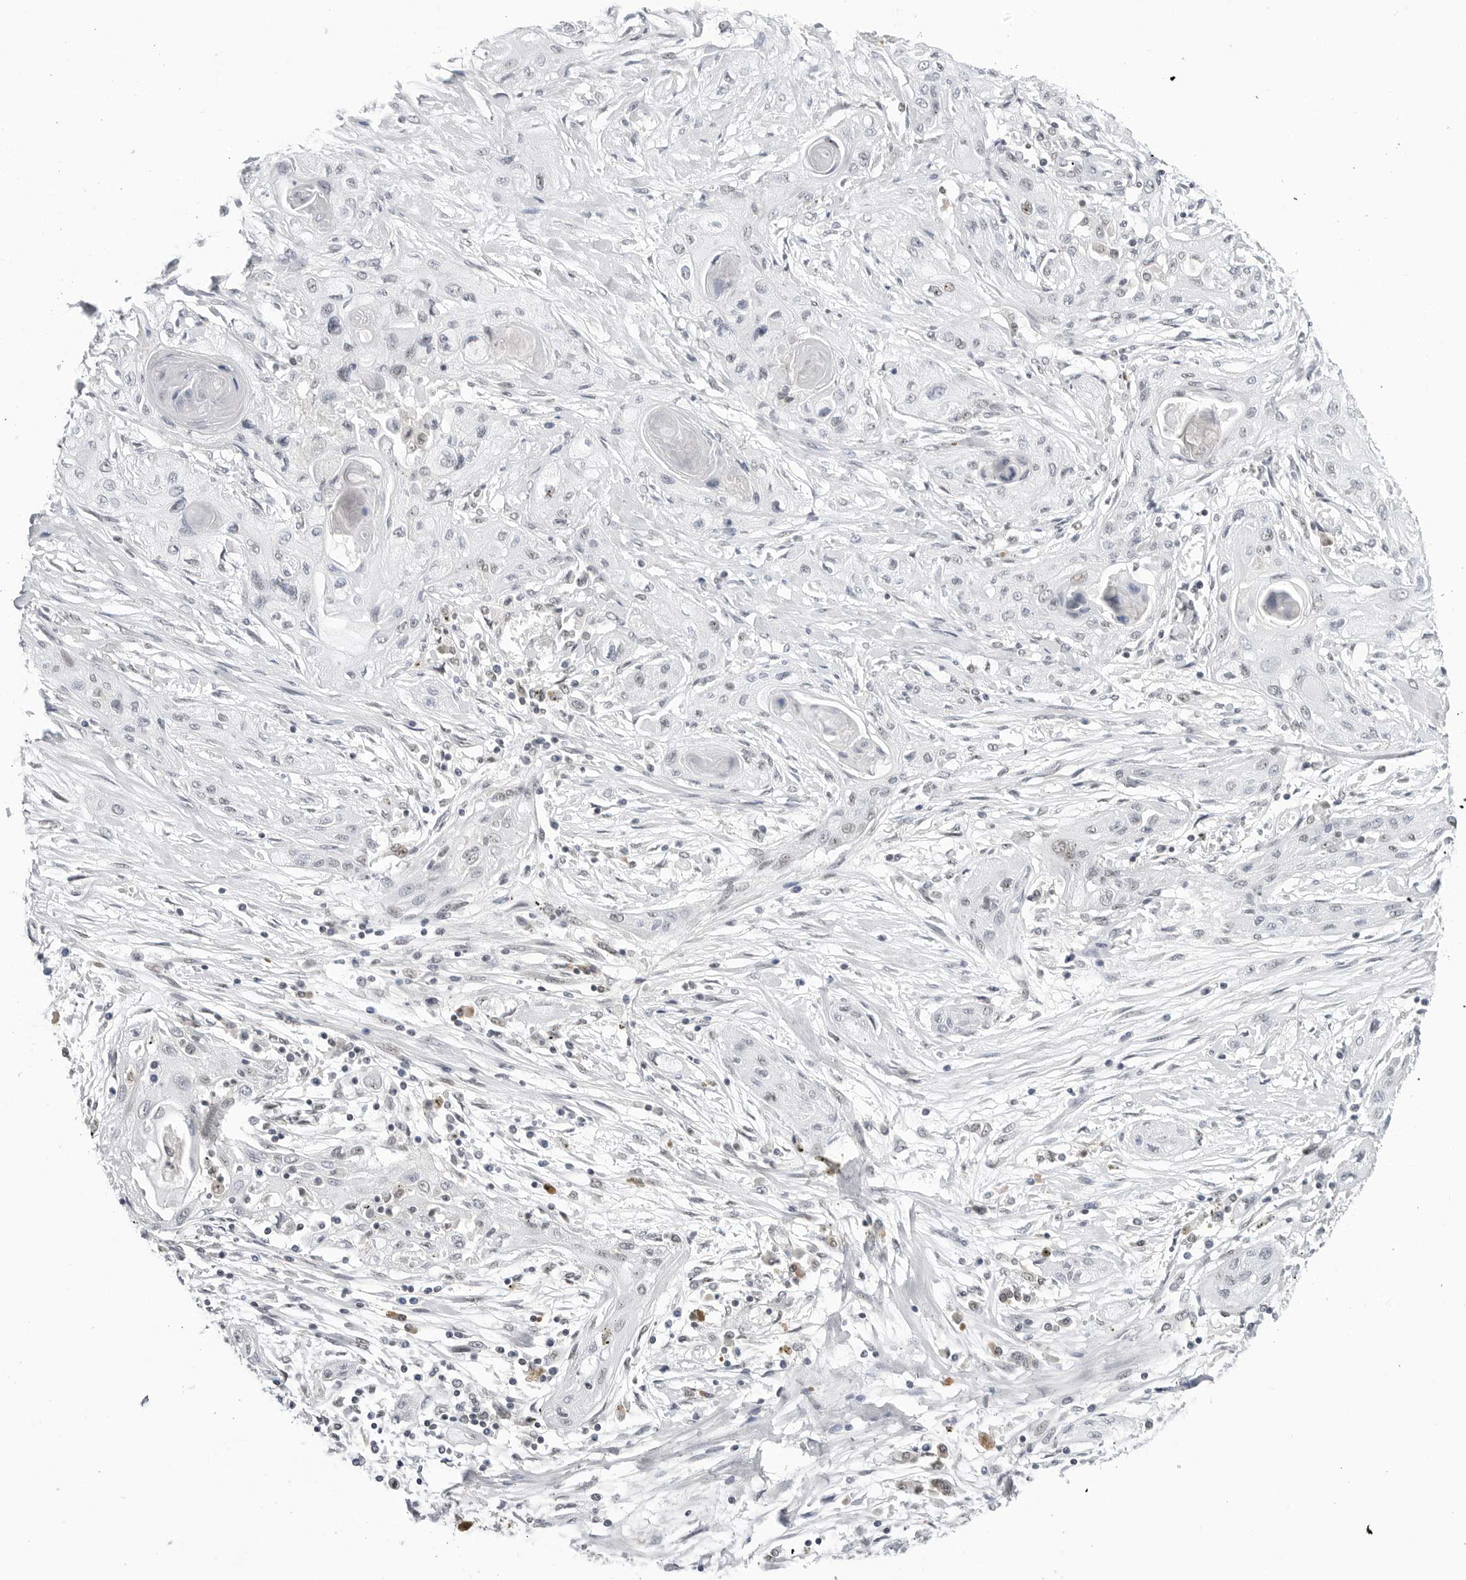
{"staining": {"intensity": "negative", "quantity": "none", "location": "none"}, "tissue": "lung cancer", "cell_type": "Tumor cells", "image_type": "cancer", "snomed": [{"axis": "morphology", "description": "Squamous cell carcinoma, NOS"}, {"axis": "topography", "description": "Lung"}], "caption": "Immunohistochemistry micrograph of human lung cancer stained for a protein (brown), which demonstrates no positivity in tumor cells. (Brightfield microscopy of DAB immunohistochemistry at high magnification).", "gene": "WRAP53", "patient": {"sex": "female", "age": 47}}